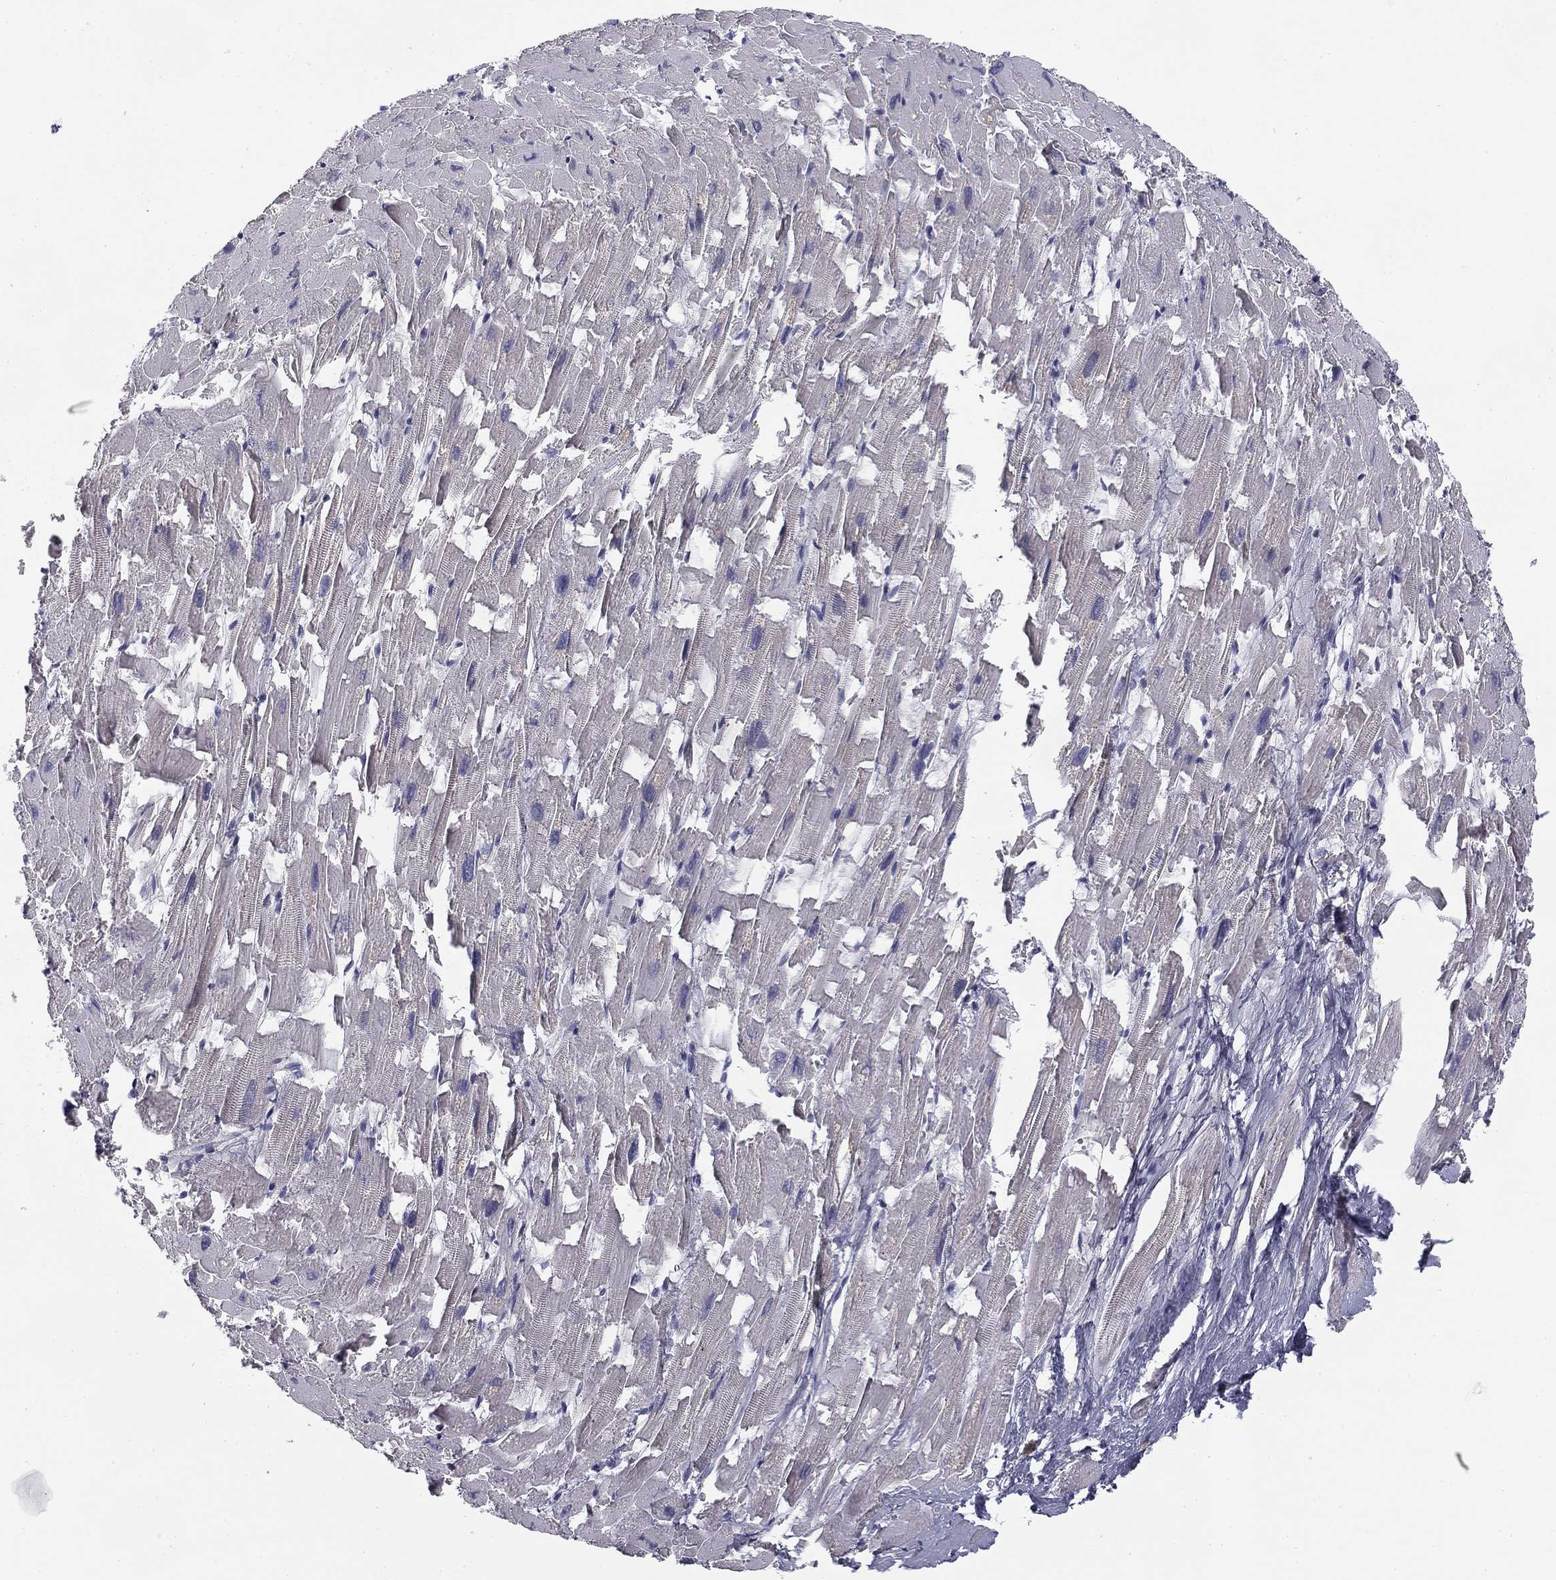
{"staining": {"intensity": "negative", "quantity": "none", "location": "none"}, "tissue": "heart muscle", "cell_type": "Cardiomyocytes", "image_type": "normal", "snomed": [{"axis": "morphology", "description": "Normal tissue, NOS"}, {"axis": "topography", "description": "Heart"}], "caption": "Immunohistochemistry (IHC) photomicrograph of normal heart muscle: heart muscle stained with DAB (3,3'-diaminobenzidine) reveals no significant protein positivity in cardiomyocytes.", "gene": "TRAT1", "patient": {"sex": "female", "age": 64}}